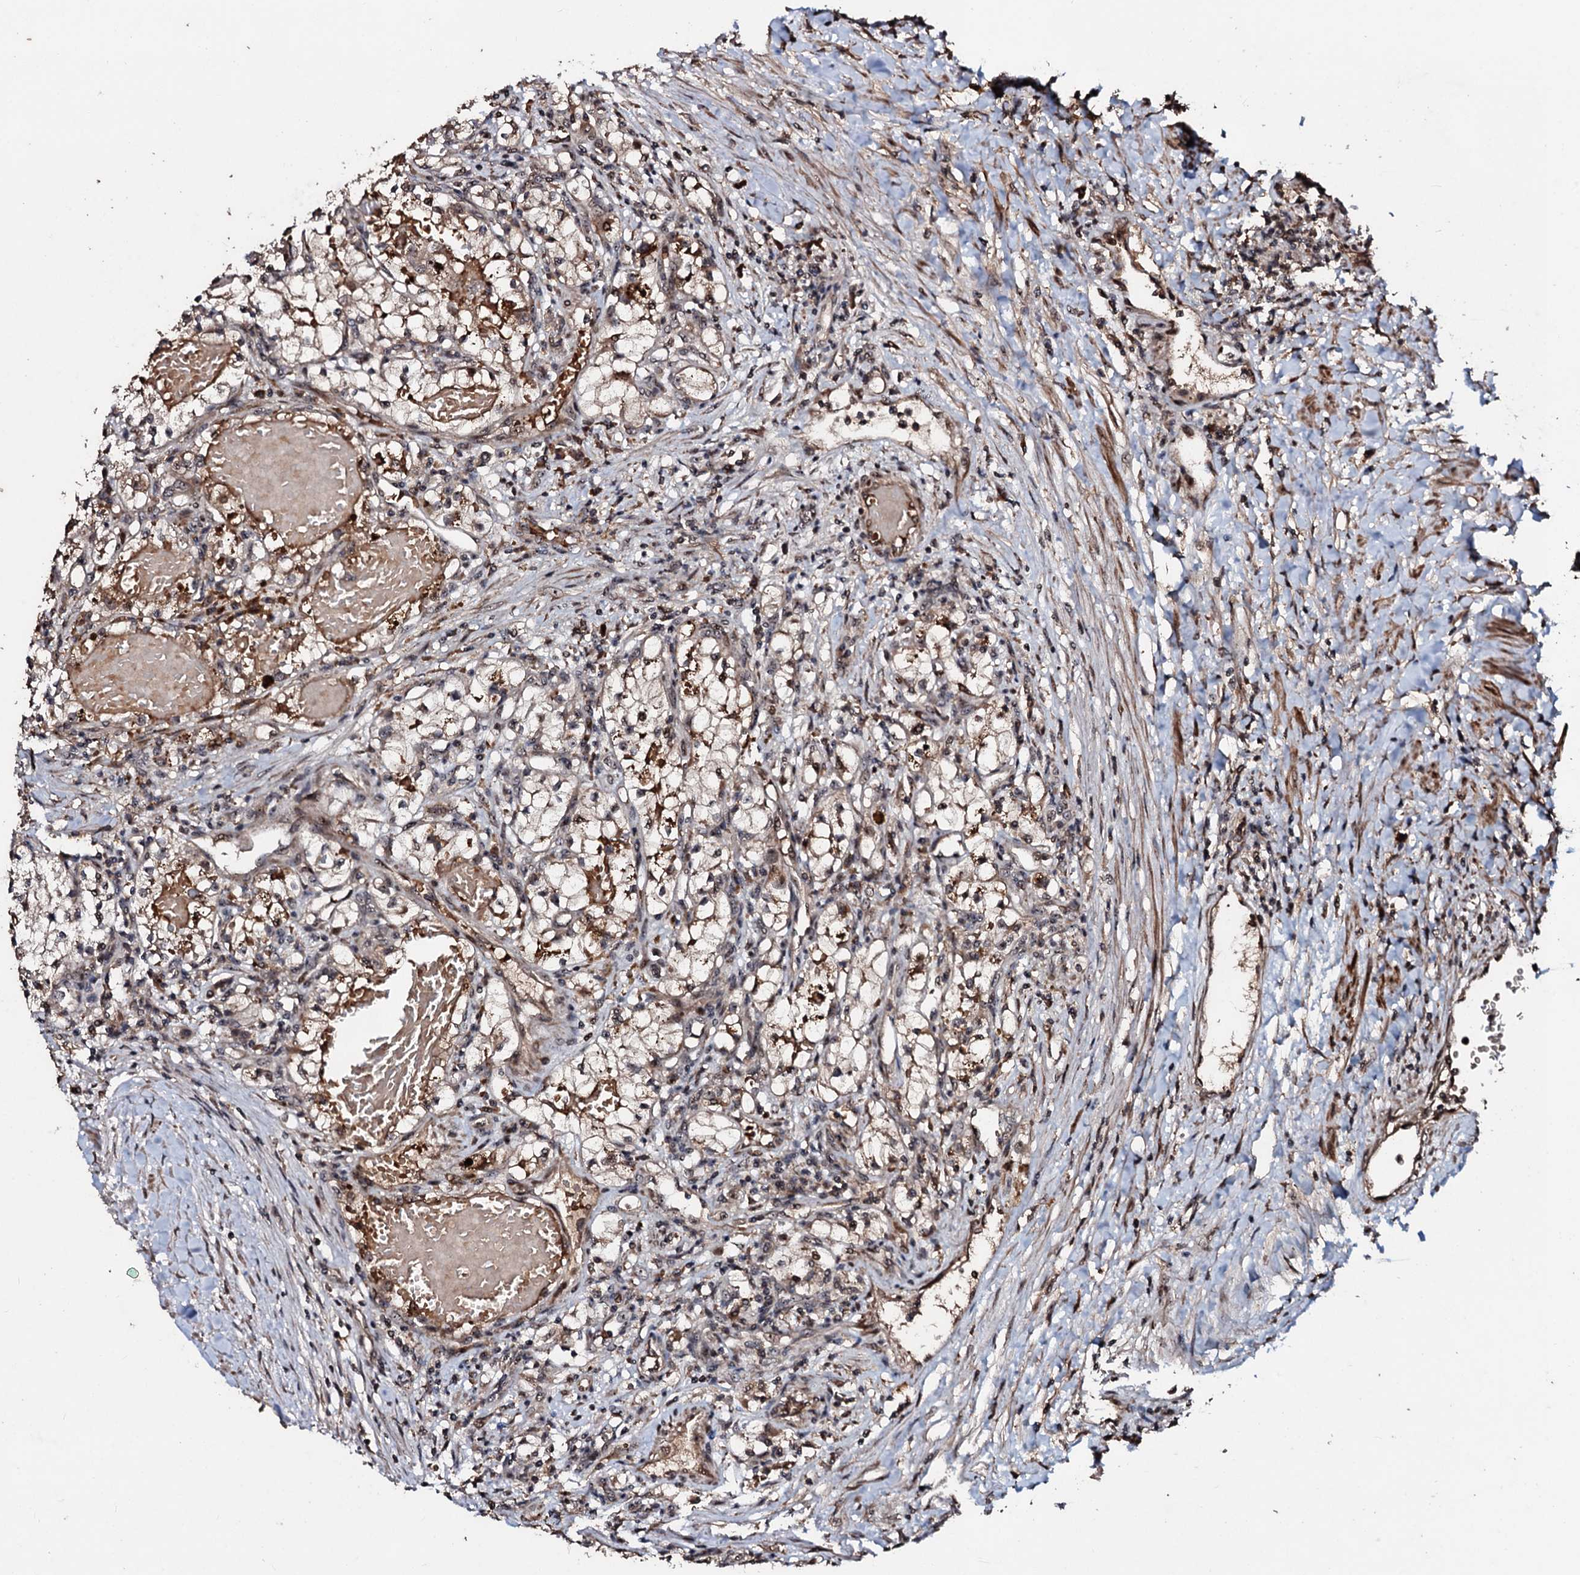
{"staining": {"intensity": "weak", "quantity": "<25%", "location": "cytoplasmic/membranous,nuclear"}, "tissue": "renal cancer", "cell_type": "Tumor cells", "image_type": "cancer", "snomed": [{"axis": "morphology", "description": "Normal tissue, NOS"}, {"axis": "morphology", "description": "Adenocarcinoma, NOS"}, {"axis": "topography", "description": "Kidney"}], "caption": "The micrograph reveals no significant expression in tumor cells of renal adenocarcinoma. (Brightfield microscopy of DAB IHC at high magnification).", "gene": "SUPT7L", "patient": {"sex": "male", "age": 68}}